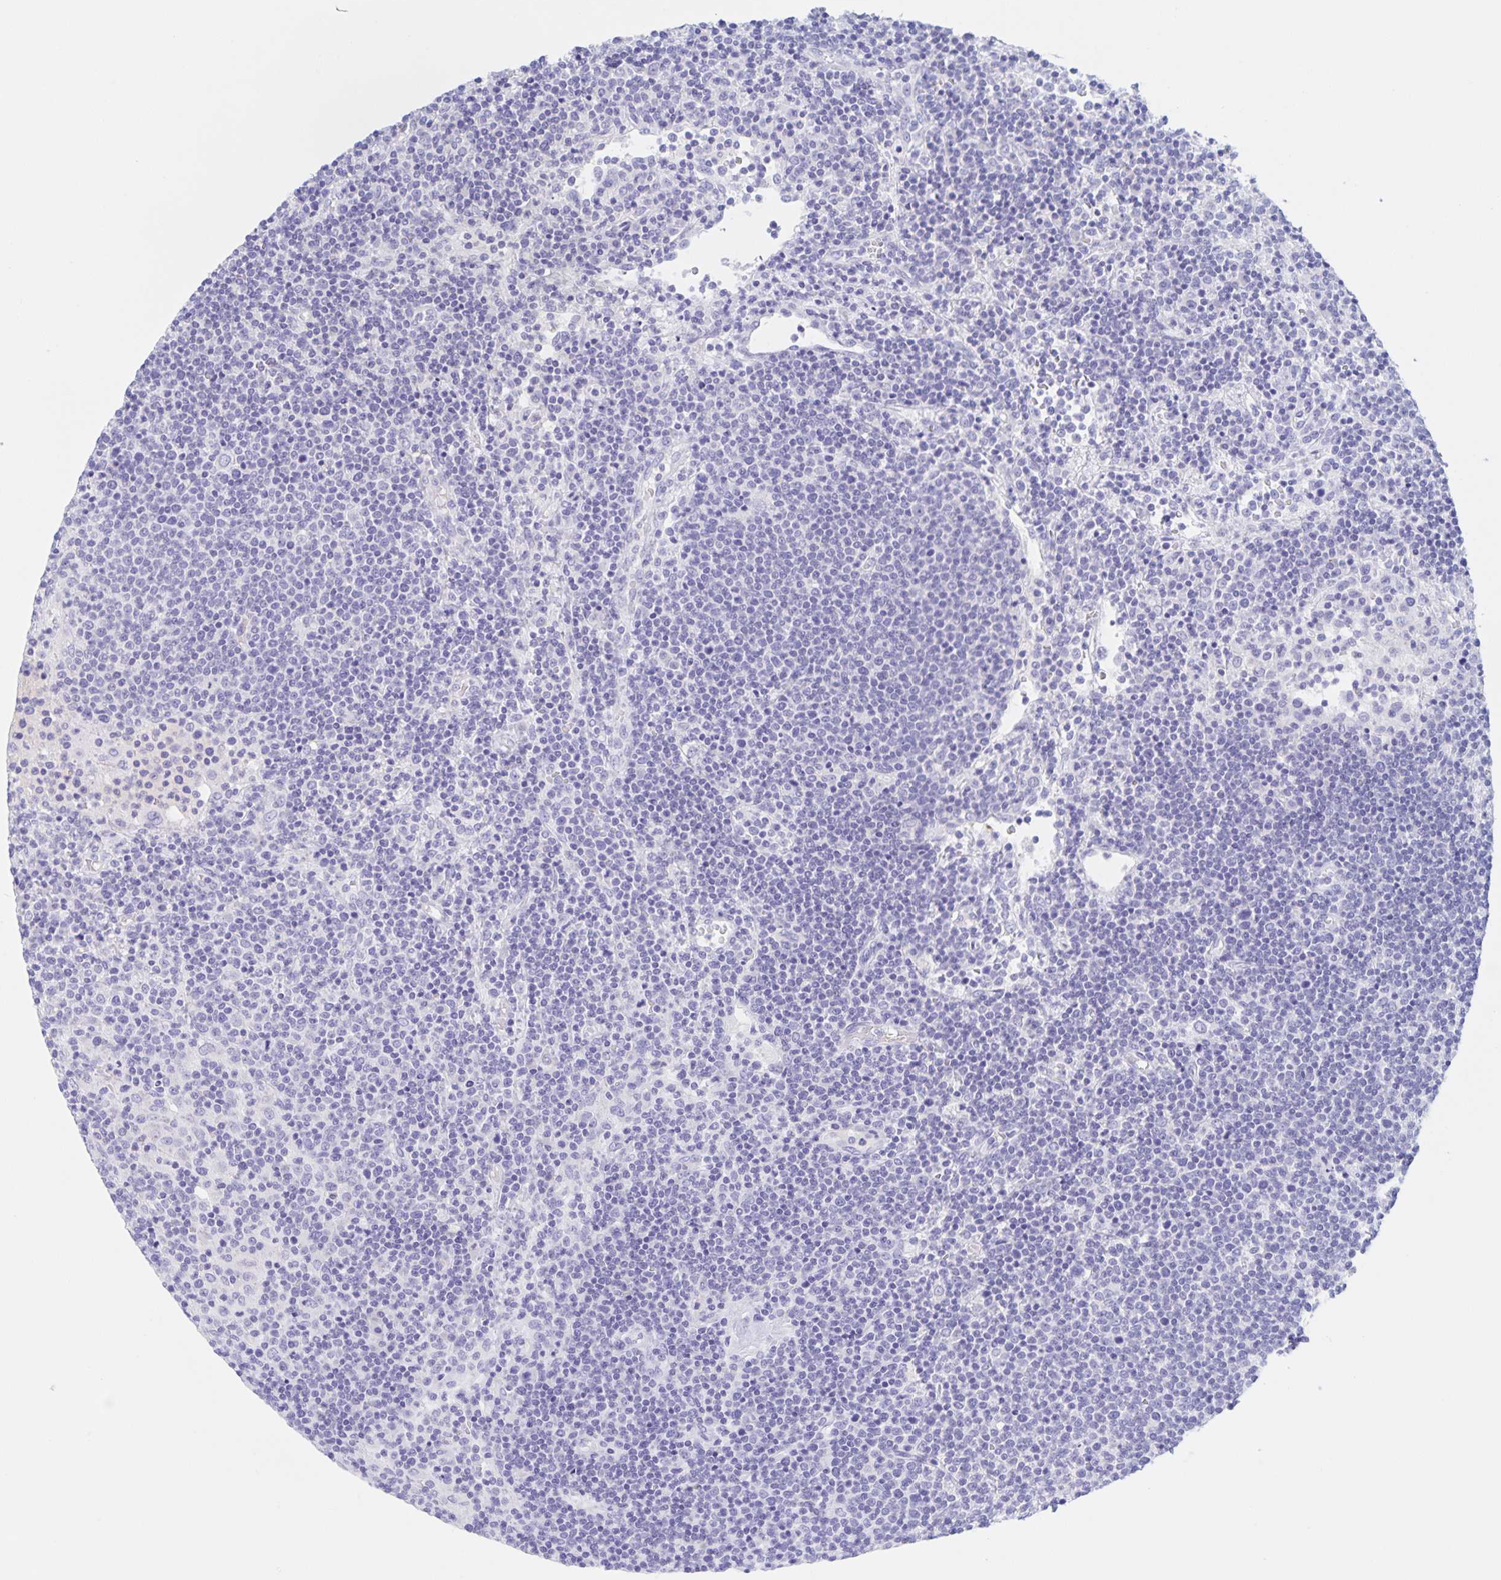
{"staining": {"intensity": "negative", "quantity": "none", "location": "none"}, "tissue": "lymphoma", "cell_type": "Tumor cells", "image_type": "cancer", "snomed": [{"axis": "morphology", "description": "Malignant lymphoma, non-Hodgkin's type, High grade"}, {"axis": "topography", "description": "Lymph node"}], "caption": "The micrograph demonstrates no staining of tumor cells in lymphoma.", "gene": "CATSPER4", "patient": {"sex": "male", "age": 61}}